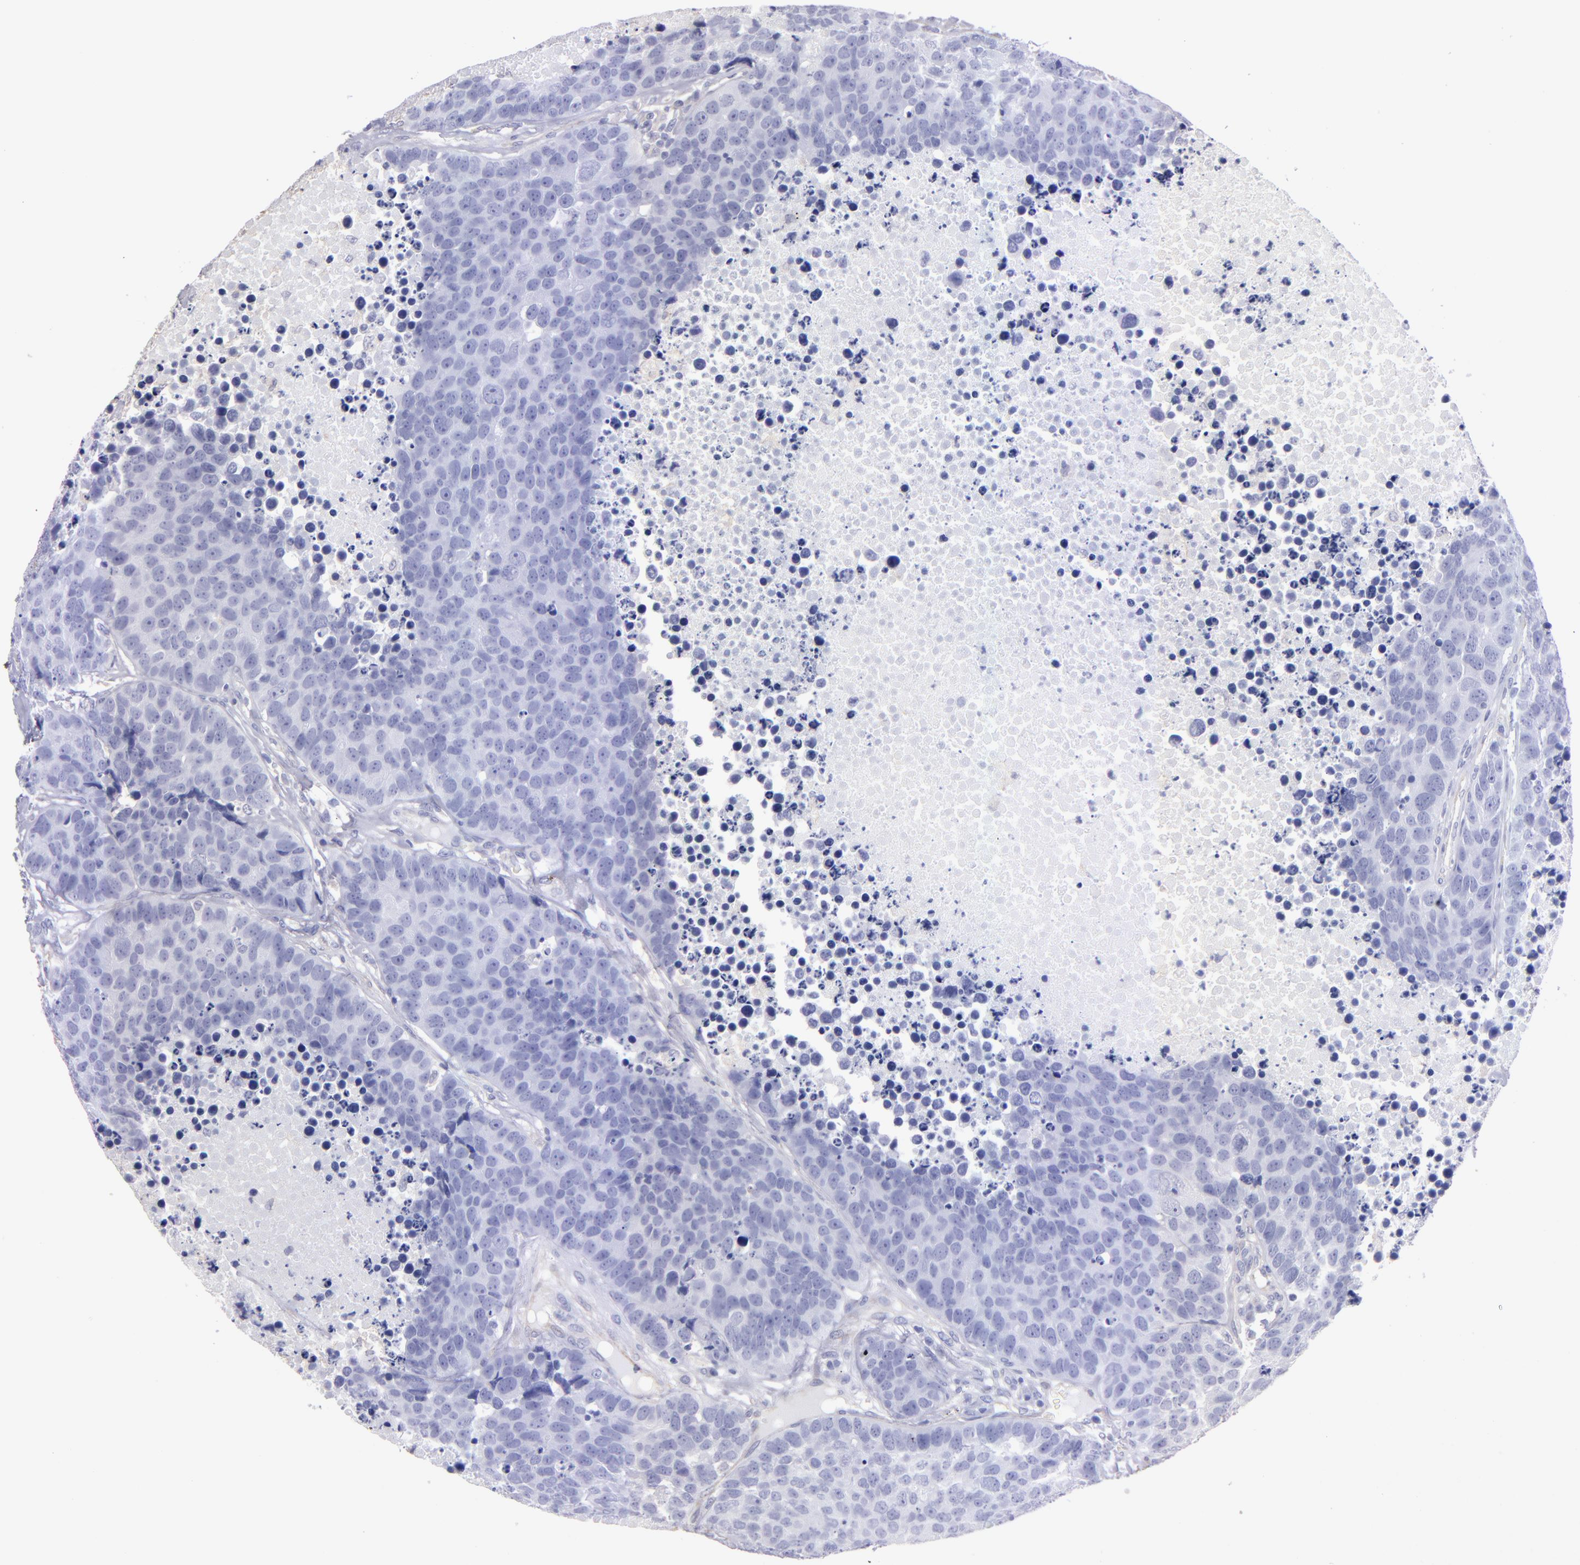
{"staining": {"intensity": "negative", "quantity": "none", "location": "none"}, "tissue": "carcinoid", "cell_type": "Tumor cells", "image_type": "cancer", "snomed": [{"axis": "morphology", "description": "Carcinoid, malignant, NOS"}, {"axis": "topography", "description": "Lung"}], "caption": "The image exhibits no staining of tumor cells in carcinoid (malignant).", "gene": "TG", "patient": {"sex": "male", "age": 60}}